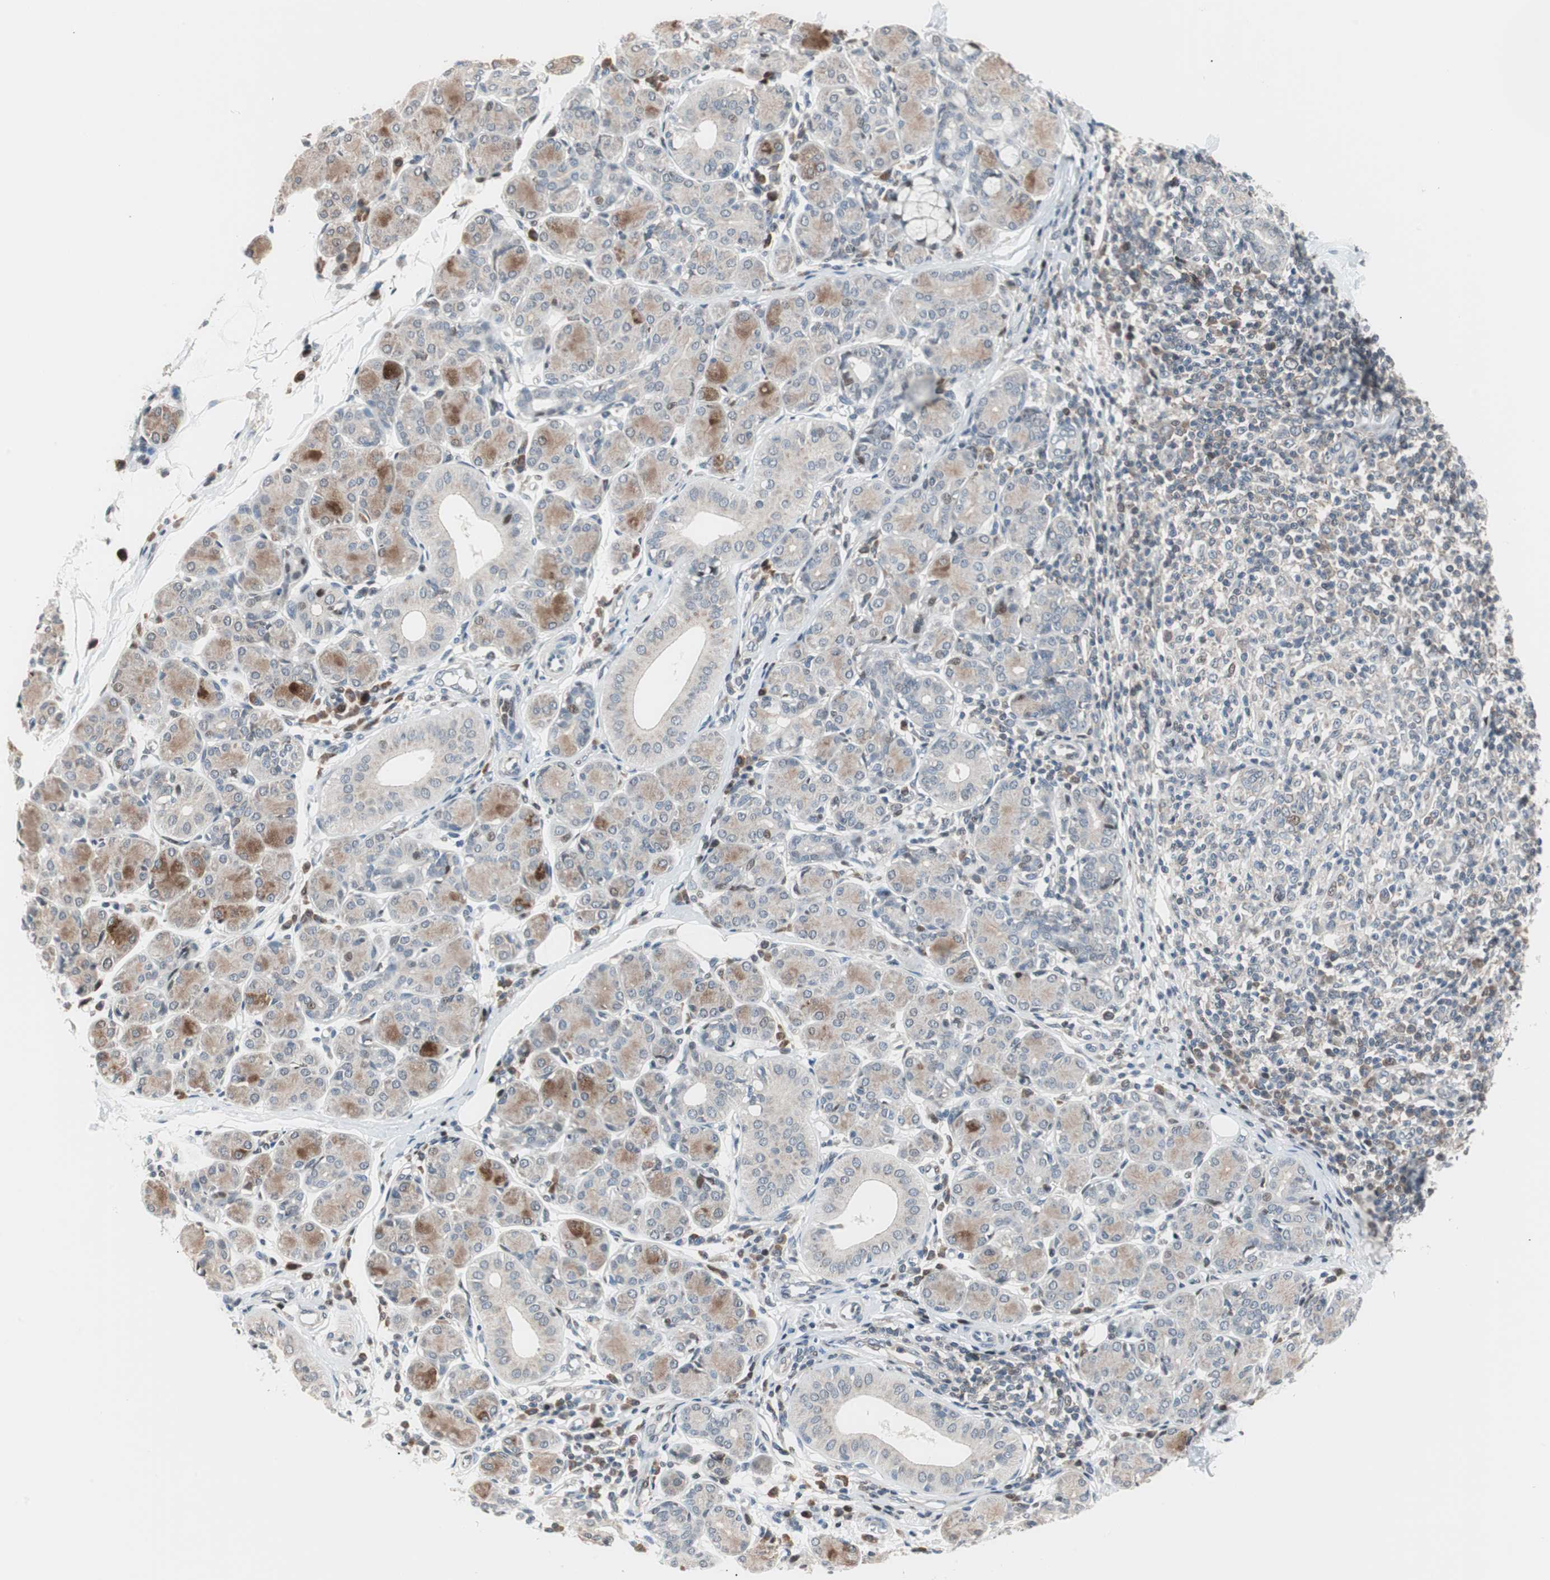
{"staining": {"intensity": "moderate", "quantity": "<25%", "location": "cytoplasmic/membranous"}, "tissue": "salivary gland", "cell_type": "Glandular cells", "image_type": "normal", "snomed": [{"axis": "morphology", "description": "Normal tissue, NOS"}, {"axis": "morphology", "description": "Inflammation, NOS"}, {"axis": "topography", "description": "Lymph node"}, {"axis": "topography", "description": "Salivary gland"}], "caption": "IHC of unremarkable salivary gland demonstrates low levels of moderate cytoplasmic/membranous expression in about <25% of glandular cells.", "gene": "POLH", "patient": {"sex": "male", "age": 3}}